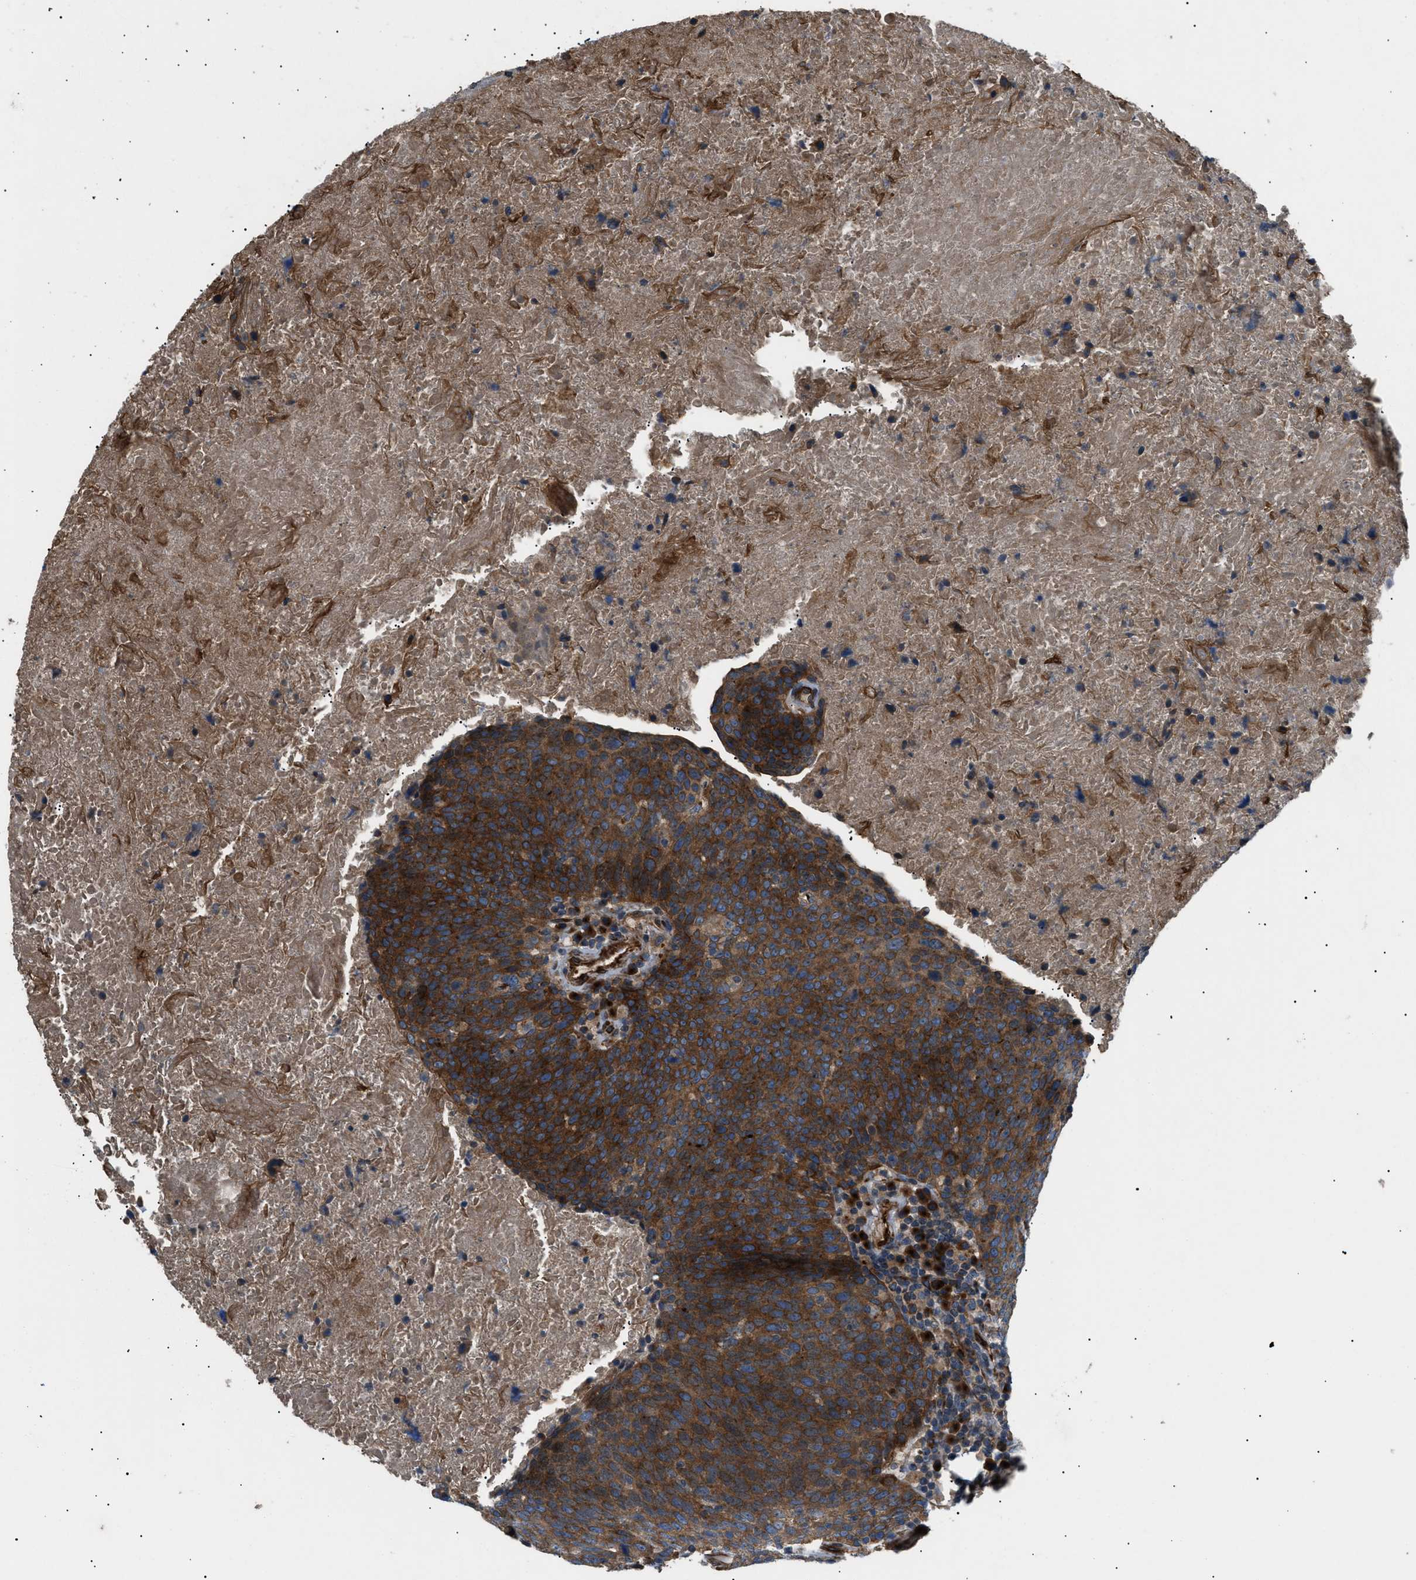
{"staining": {"intensity": "strong", "quantity": ">75%", "location": "cytoplasmic/membranous"}, "tissue": "head and neck cancer", "cell_type": "Tumor cells", "image_type": "cancer", "snomed": [{"axis": "morphology", "description": "Squamous cell carcinoma, NOS"}, {"axis": "morphology", "description": "Squamous cell carcinoma, metastatic, NOS"}, {"axis": "topography", "description": "Lymph node"}, {"axis": "topography", "description": "Head-Neck"}], "caption": "Squamous cell carcinoma (head and neck) was stained to show a protein in brown. There is high levels of strong cytoplasmic/membranous expression in about >75% of tumor cells. (Brightfield microscopy of DAB IHC at high magnification).", "gene": "LYSMD3", "patient": {"sex": "male", "age": 62}}